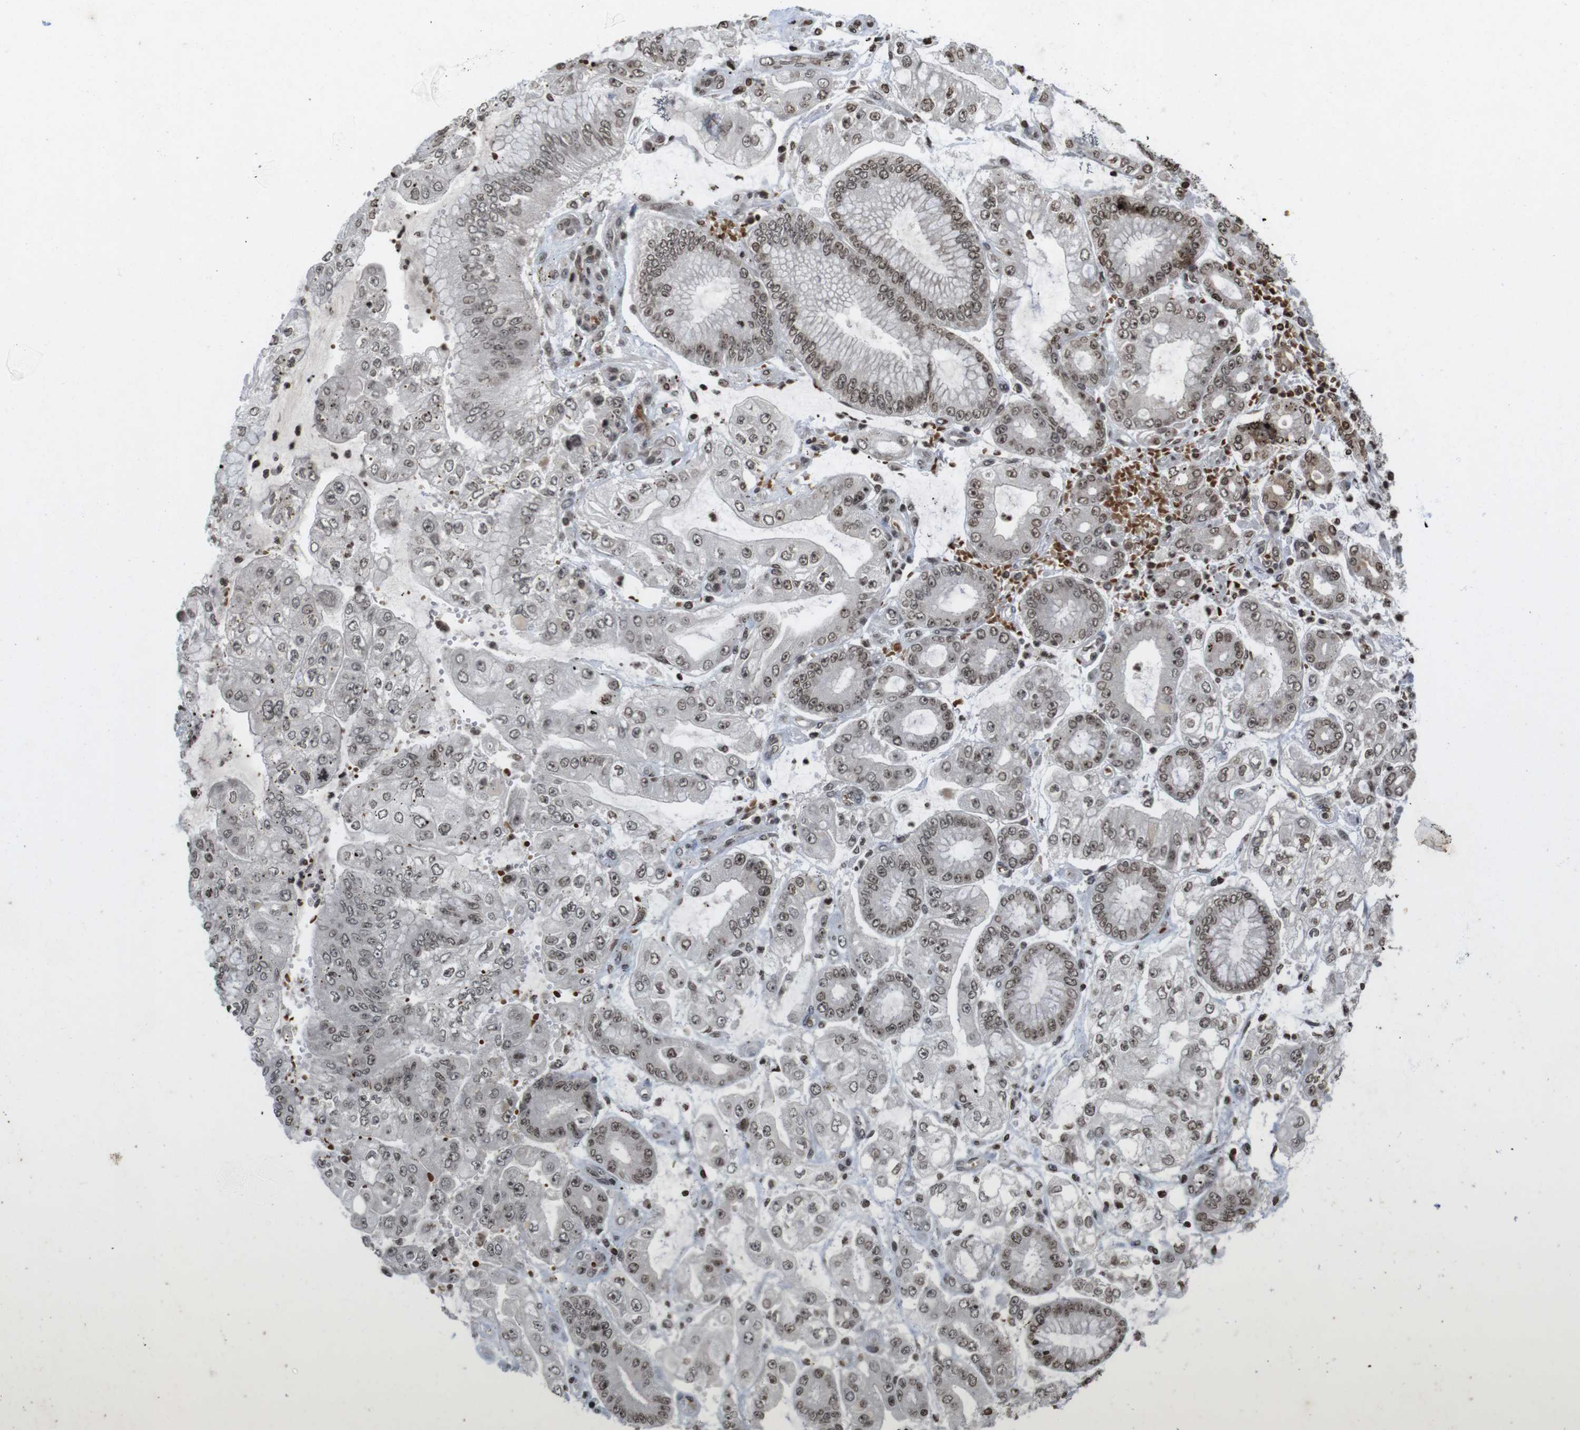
{"staining": {"intensity": "weak", "quantity": "25%-75%", "location": "nuclear"}, "tissue": "stomach cancer", "cell_type": "Tumor cells", "image_type": "cancer", "snomed": [{"axis": "morphology", "description": "Adenocarcinoma, NOS"}, {"axis": "topography", "description": "Stomach"}], "caption": "Tumor cells display weak nuclear staining in about 25%-75% of cells in stomach cancer (adenocarcinoma).", "gene": "FOXA3", "patient": {"sex": "male", "age": 76}}